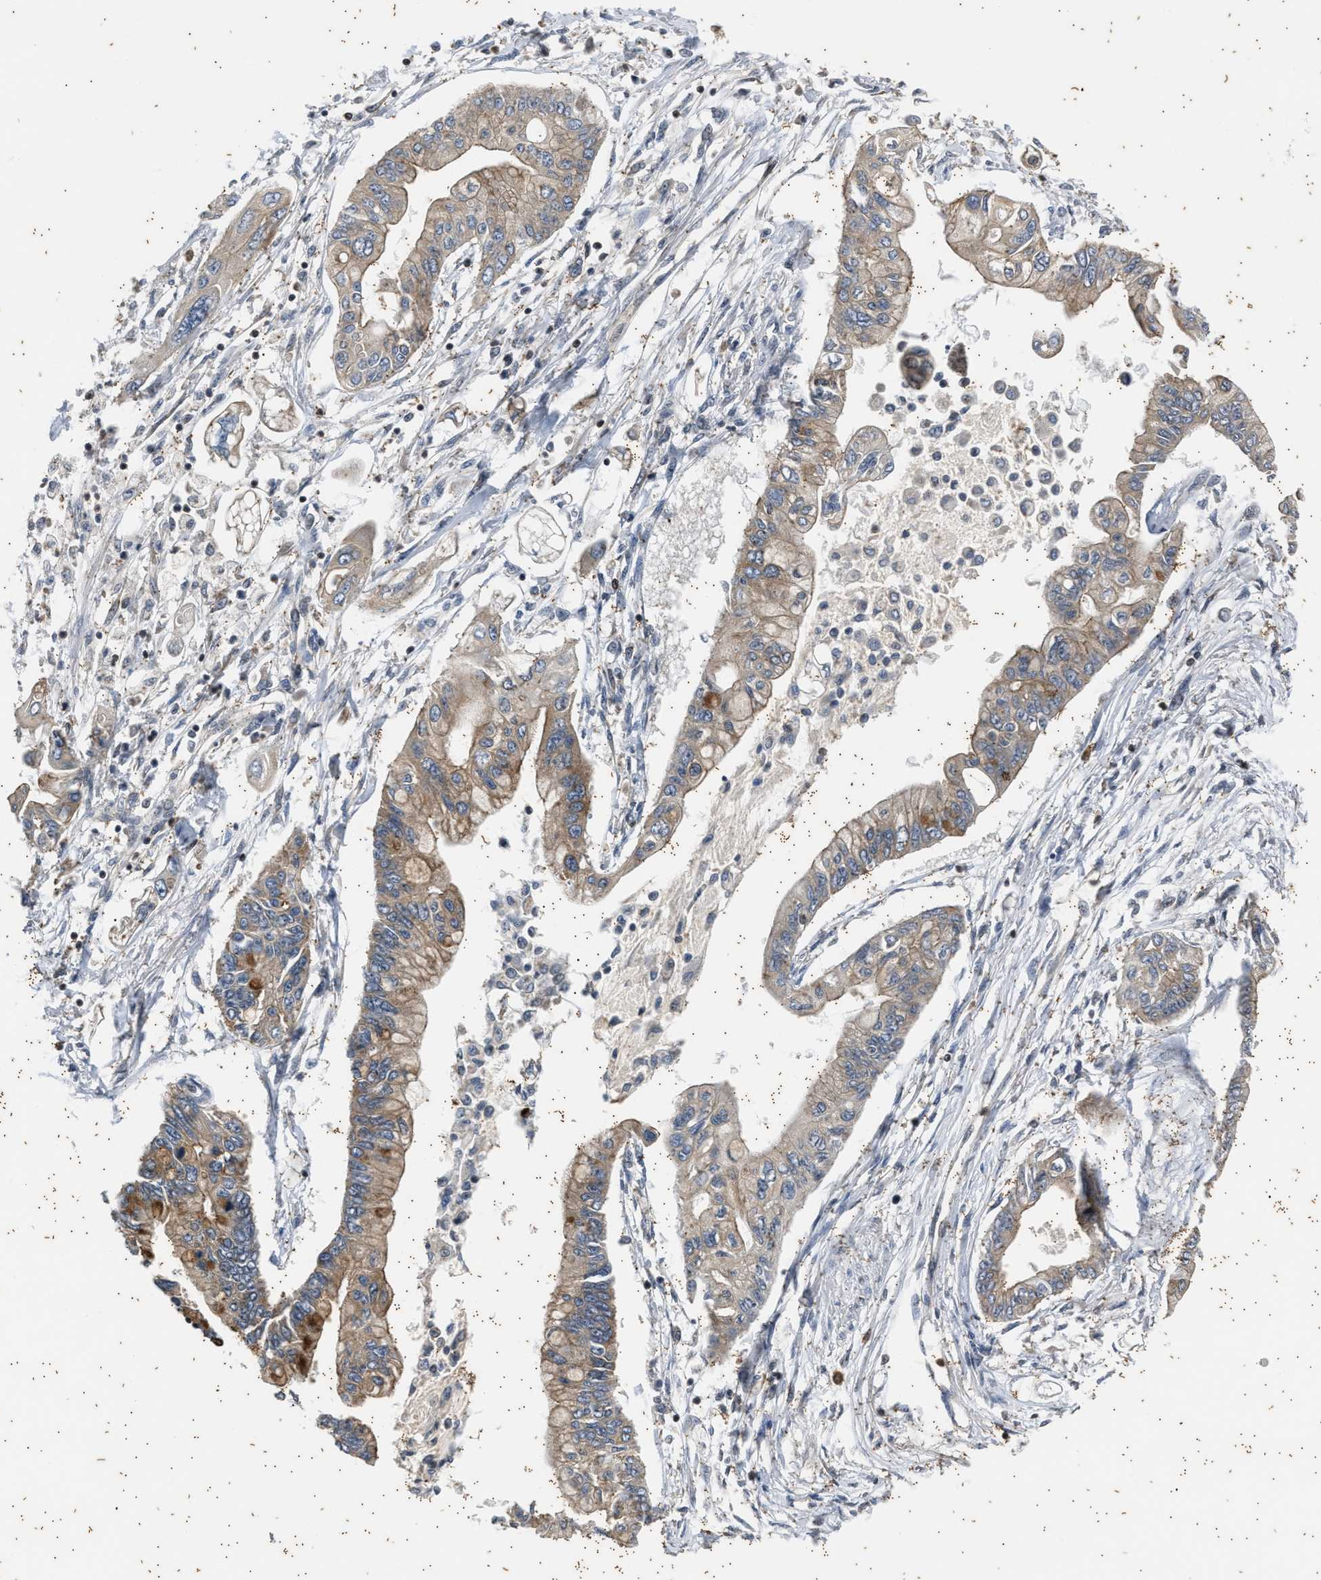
{"staining": {"intensity": "weak", "quantity": ">75%", "location": "cytoplasmic/membranous"}, "tissue": "pancreatic cancer", "cell_type": "Tumor cells", "image_type": "cancer", "snomed": [{"axis": "morphology", "description": "Adenocarcinoma, NOS"}, {"axis": "topography", "description": "Pancreas"}], "caption": "A low amount of weak cytoplasmic/membranous staining is identified in approximately >75% of tumor cells in pancreatic cancer (adenocarcinoma) tissue. Immunohistochemistry (ihc) stains the protein in brown and the nuclei are stained blue.", "gene": "PTPN7", "patient": {"sex": "female", "age": 77}}